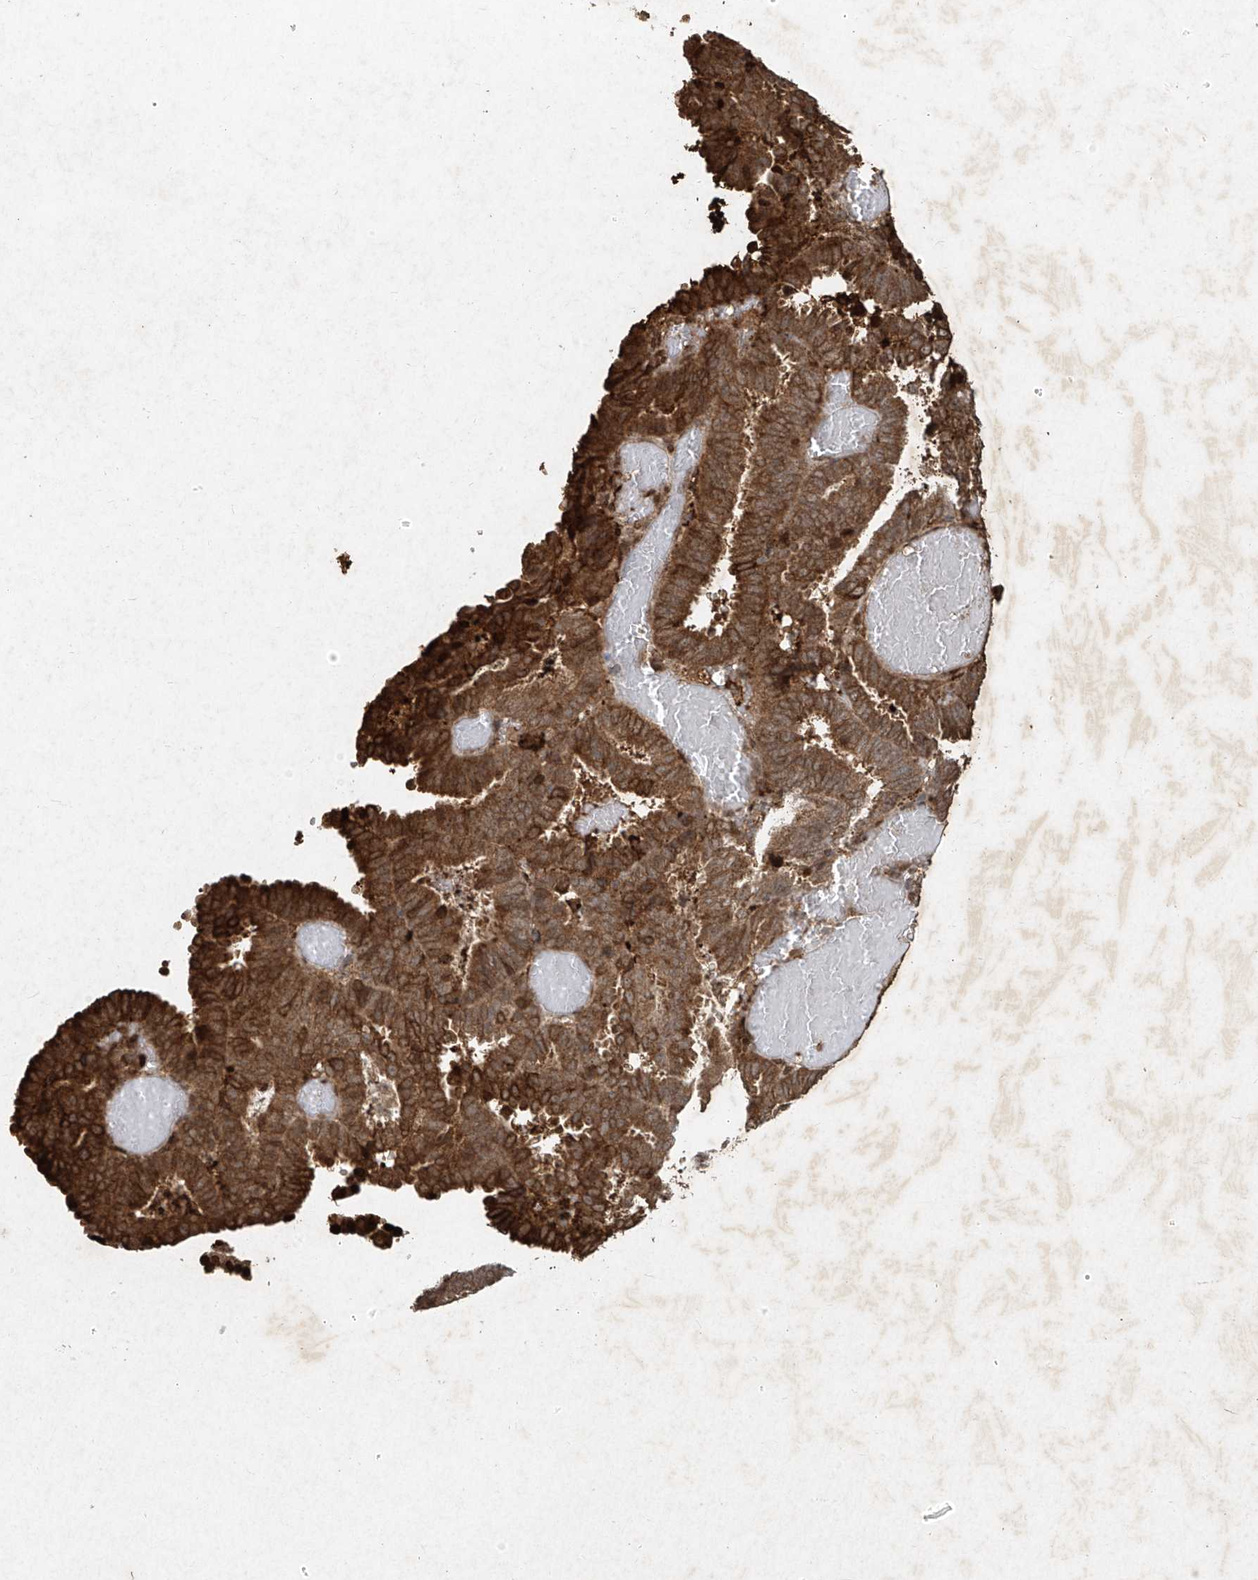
{"staining": {"intensity": "moderate", "quantity": ">75%", "location": "cytoplasmic/membranous"}, "tissue": "endometrial cancer", "cell_type": "Tumor cells", "image_type": "cancer", "snomed": [{"axis": "morphology", "description": "Adenocarcinoma, NOS"}, {"axis": "topography", "description": "Uterus"}], "caption": "Endometrial adenocarcinoma stained with immunohistochemistry (IHC) shows moderate cytoplasmic/membranous expression in about >75% of tumor cells. (brown staining indicates protein expression, while blue staining denotes nuclei).", "gene": "ATRIP", "patient": {"sex": "female", "age": 83}}